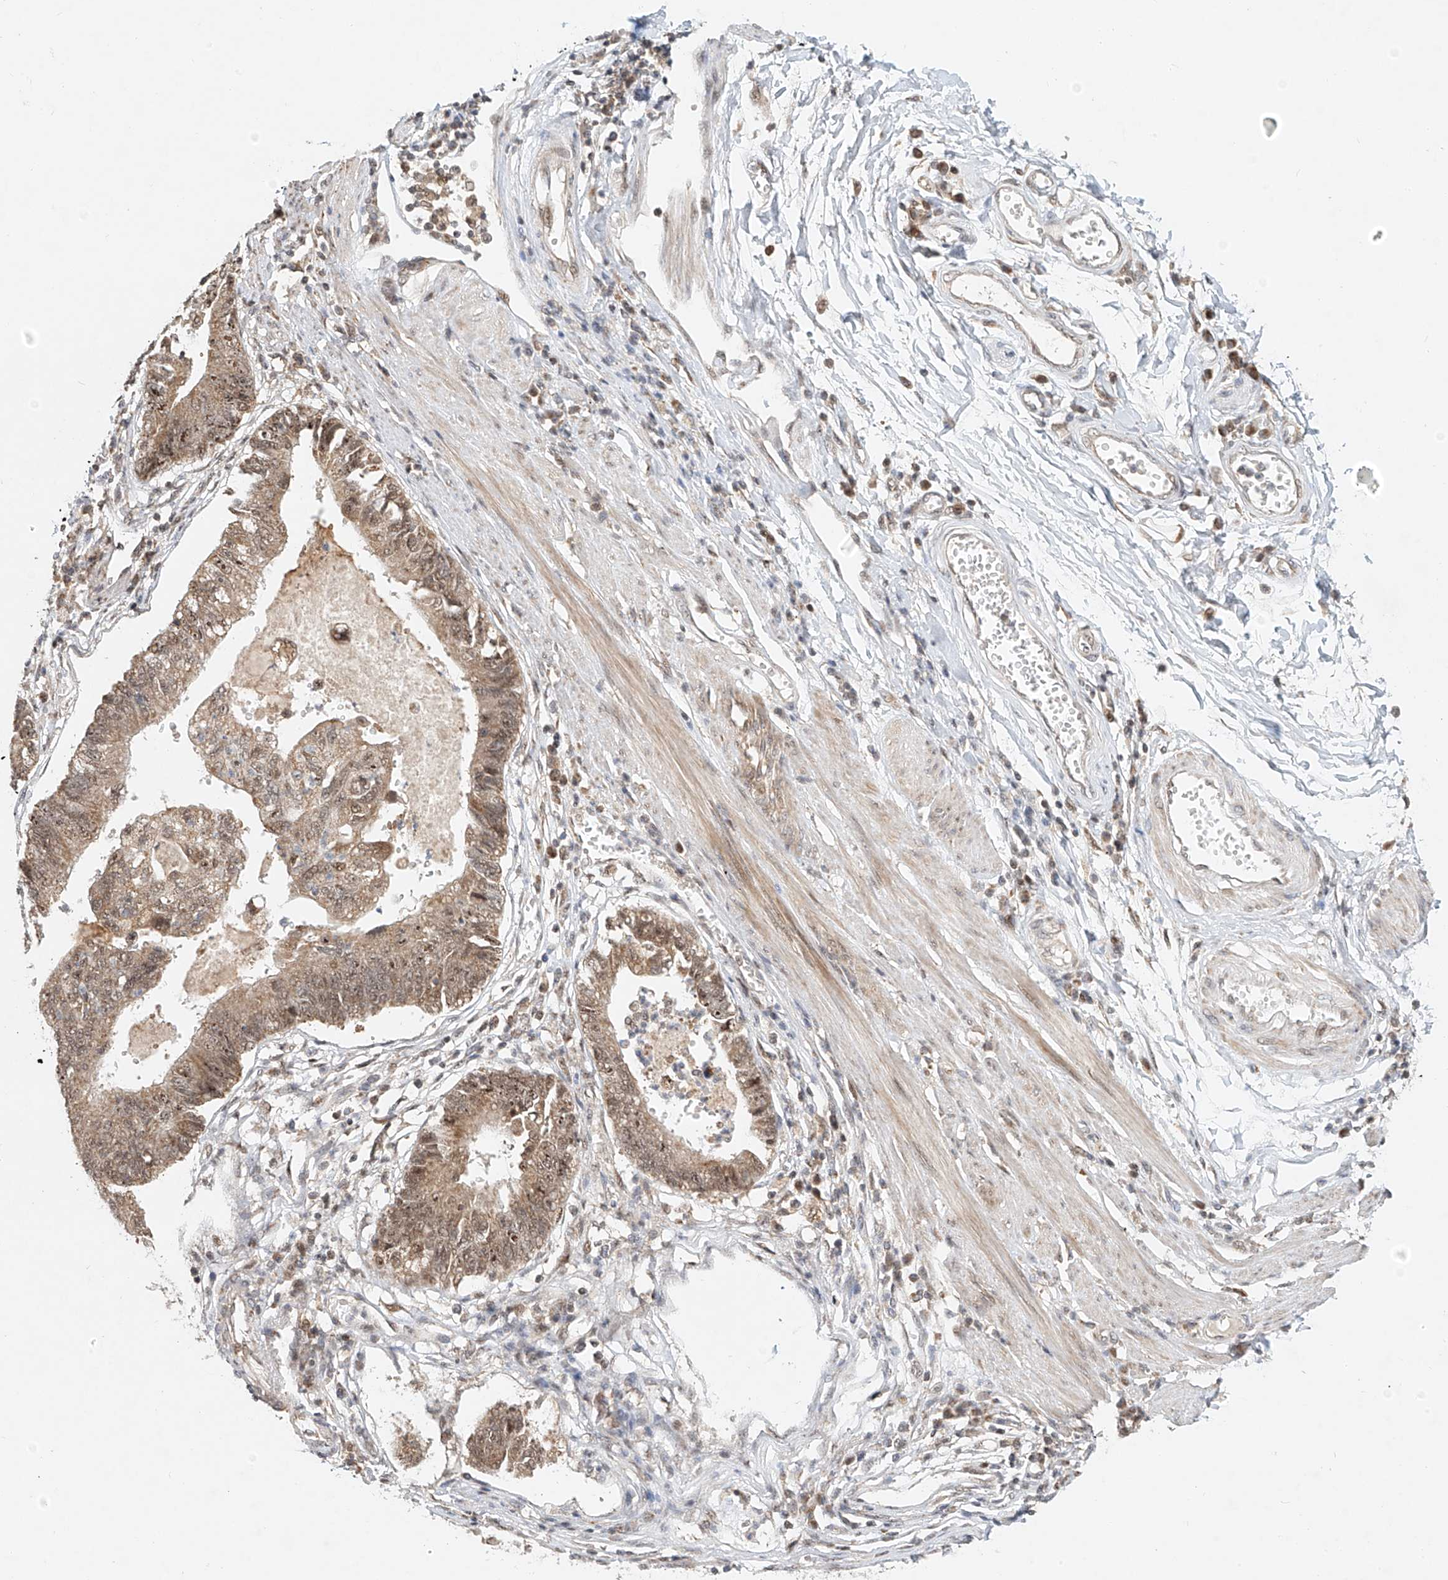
{"staining": {"intensity": "weak", "quantity": ">75%", "location": "cytoplasmic/membranous,nuclear"}, "tissue": "stomach cancer", "cell_type": "Tumor cells", "image_type": "cancer", "snomed": [{"axis": "morphology", "description": "Adenocarcinoma, NOS"}, {"axis": "topography", "description": "Stomach"}], "caption": "IHC of human stomach cancer displays low levels of weak cytoplasmic/membranous and nuclear staining in approximately >75% of tumor cells.", "gene": "SYTL3", "patient": {"sex": "male", "age": 59}}